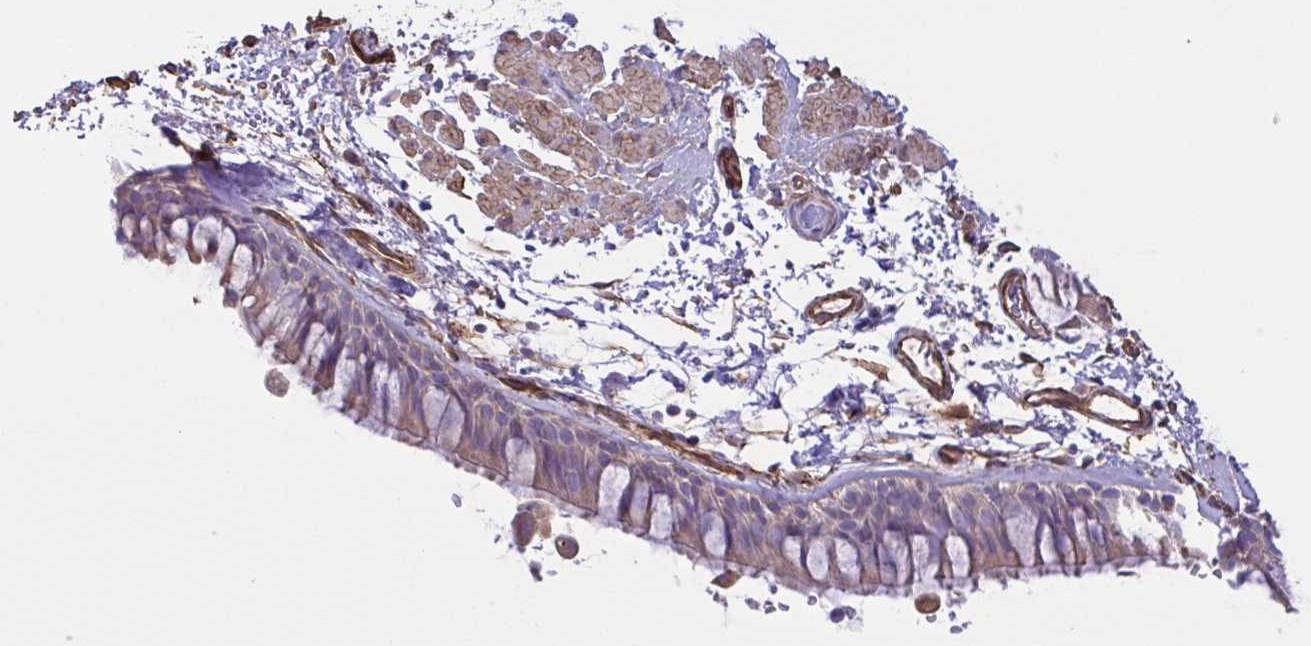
{"staining": {"intensity": "weak", "quantity": "25%-75%", "location": "cytoplasmic/membranous"}, "tissue": "bronchus", "cell_type": "Respiratory epithelial cells", "image_type": "normal", "snomed": [{"axis": "morphology", "description": "Normal tissue, NOS"}, {"axis": "topography", "description": "Cartilage tissue"}, {"axis": "topography", "description": "Bronchus"}], "caption": "This photomicrograph demonstrates IHC staining of normal bronchus, with low weak cytoplasmic/membranous staining in about 25%-75% of respiratory epithelial cells.", "gene": "FLT1", "patient": {"sex": "female", "age": 79}}